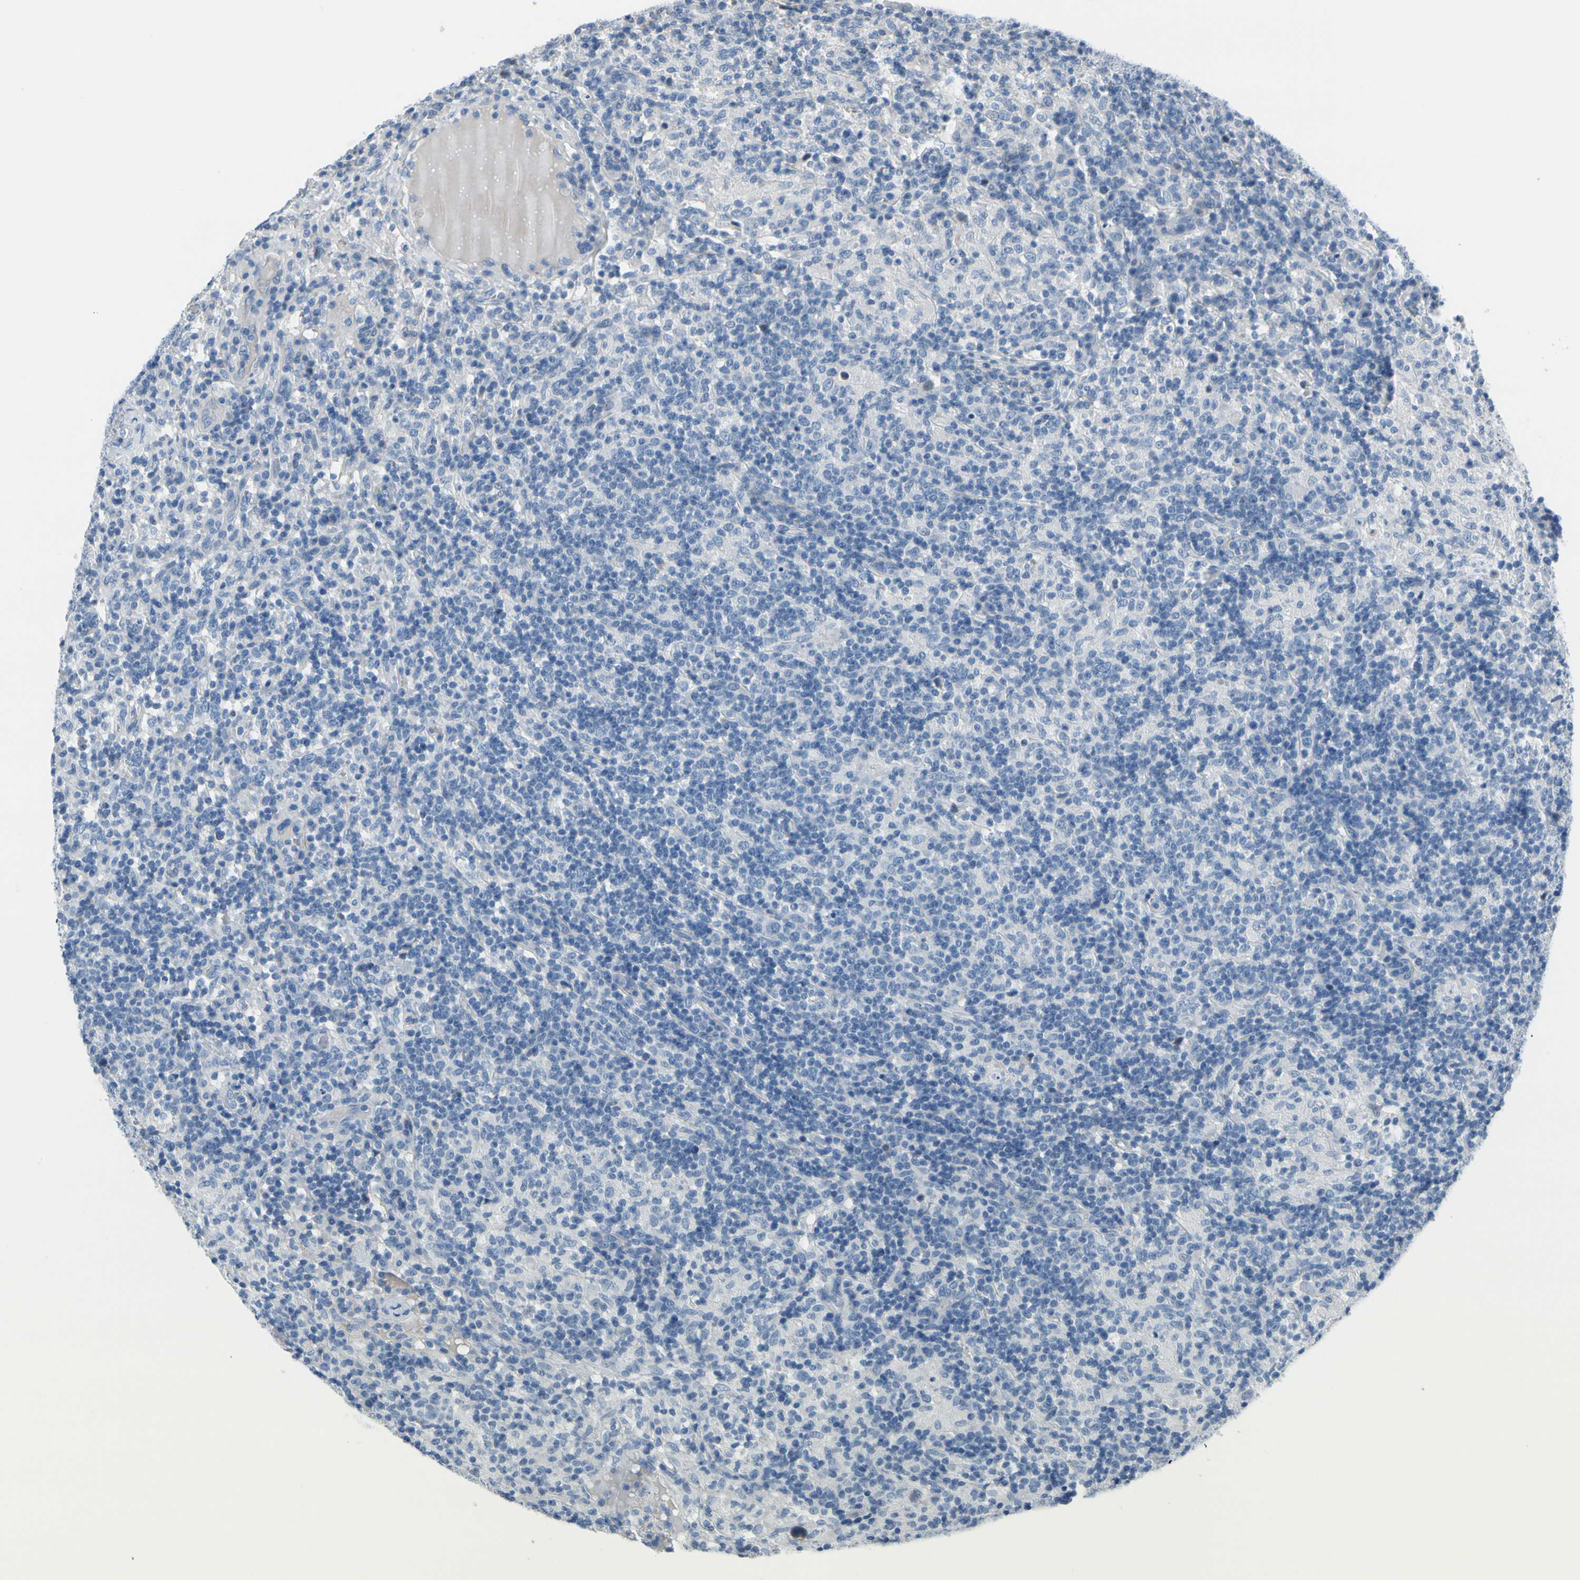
{"staining": {"intensity": "negative", "quantity": "none", "location": "none"}, "tissue": "lymphoma", "cell_type": "Tumor cells", "image_type": "cancer", "snomed": [{"axis": "morphology", "description": "Hodgkin's disease, NOS"}, {"axis": "topography", "description": "Lymph node"}], "caption": "High power microscopy histopathology image of an immunohistochemistry image of Hodgkin's disease, revealing no significant staining in tumor cells.", "gene": "MUC5B", "patient": {"sex": "male", "age": 70}}